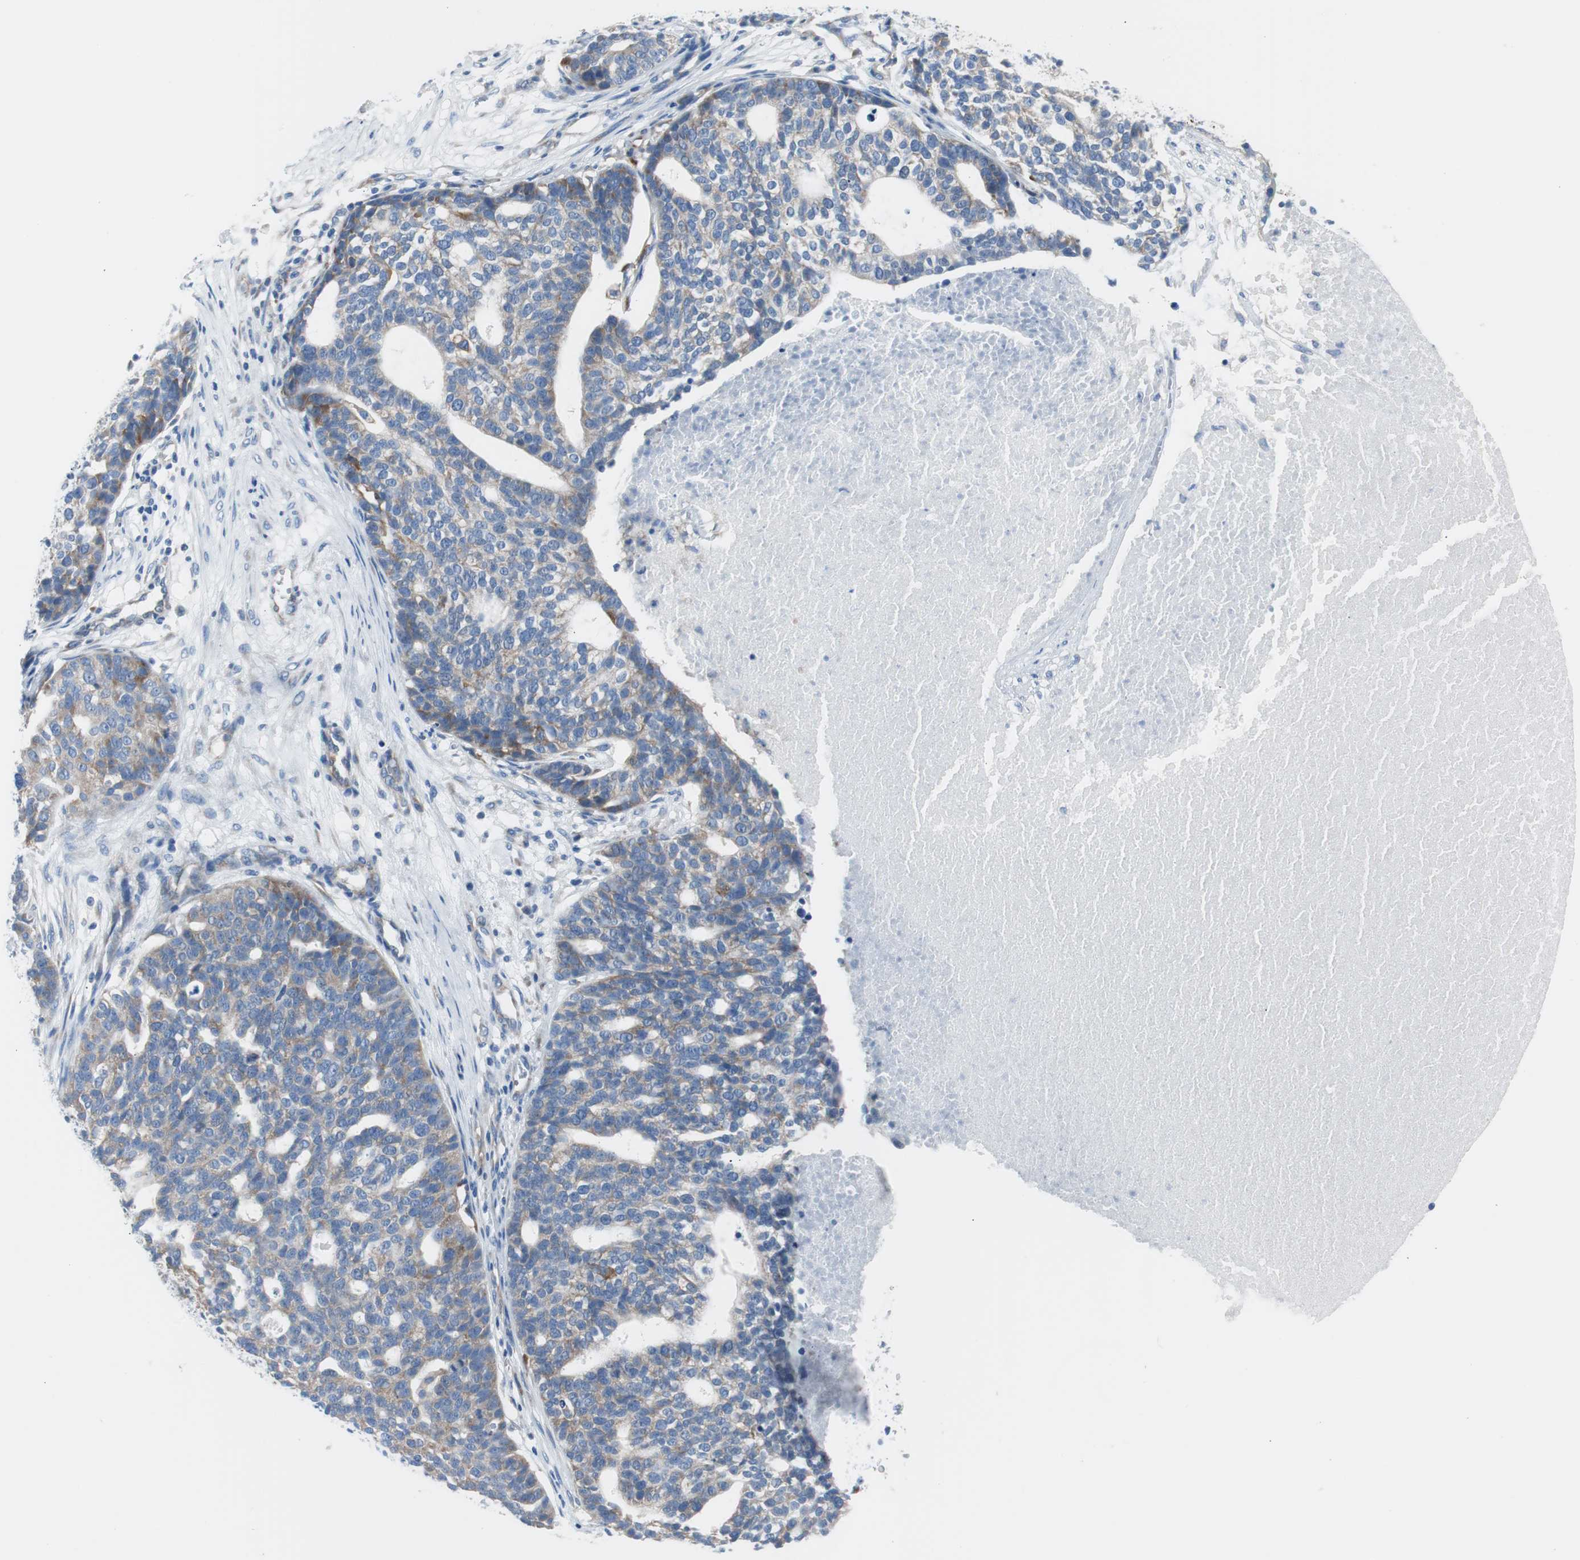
{"staining": {"intensity": "weak", "quantity": "25%-75%", "location": "cytoplasmic/membranous"}, "tissue": "ovarian cancer", "cell_type": "Tumor cells", "image_type": "cancer", "snomed": [{"axis": "morphology", "description": "Cystadenocarcinoma, serous, NOS"}, {"axis": "topography", "description": "Ovary"}], "caption": "Ovarian cancer (serous cystadenocarcinoma) stained with immunohistochemistry (IHC) exhibits weak cytoplasmic/membranous positivity in about 25%-75% of tumor cells. (DAB IHC, brown staining for protein, blue staining for nuclei).", "gene": "RPS12", "patient": {"sex": "female", "age": 59}}